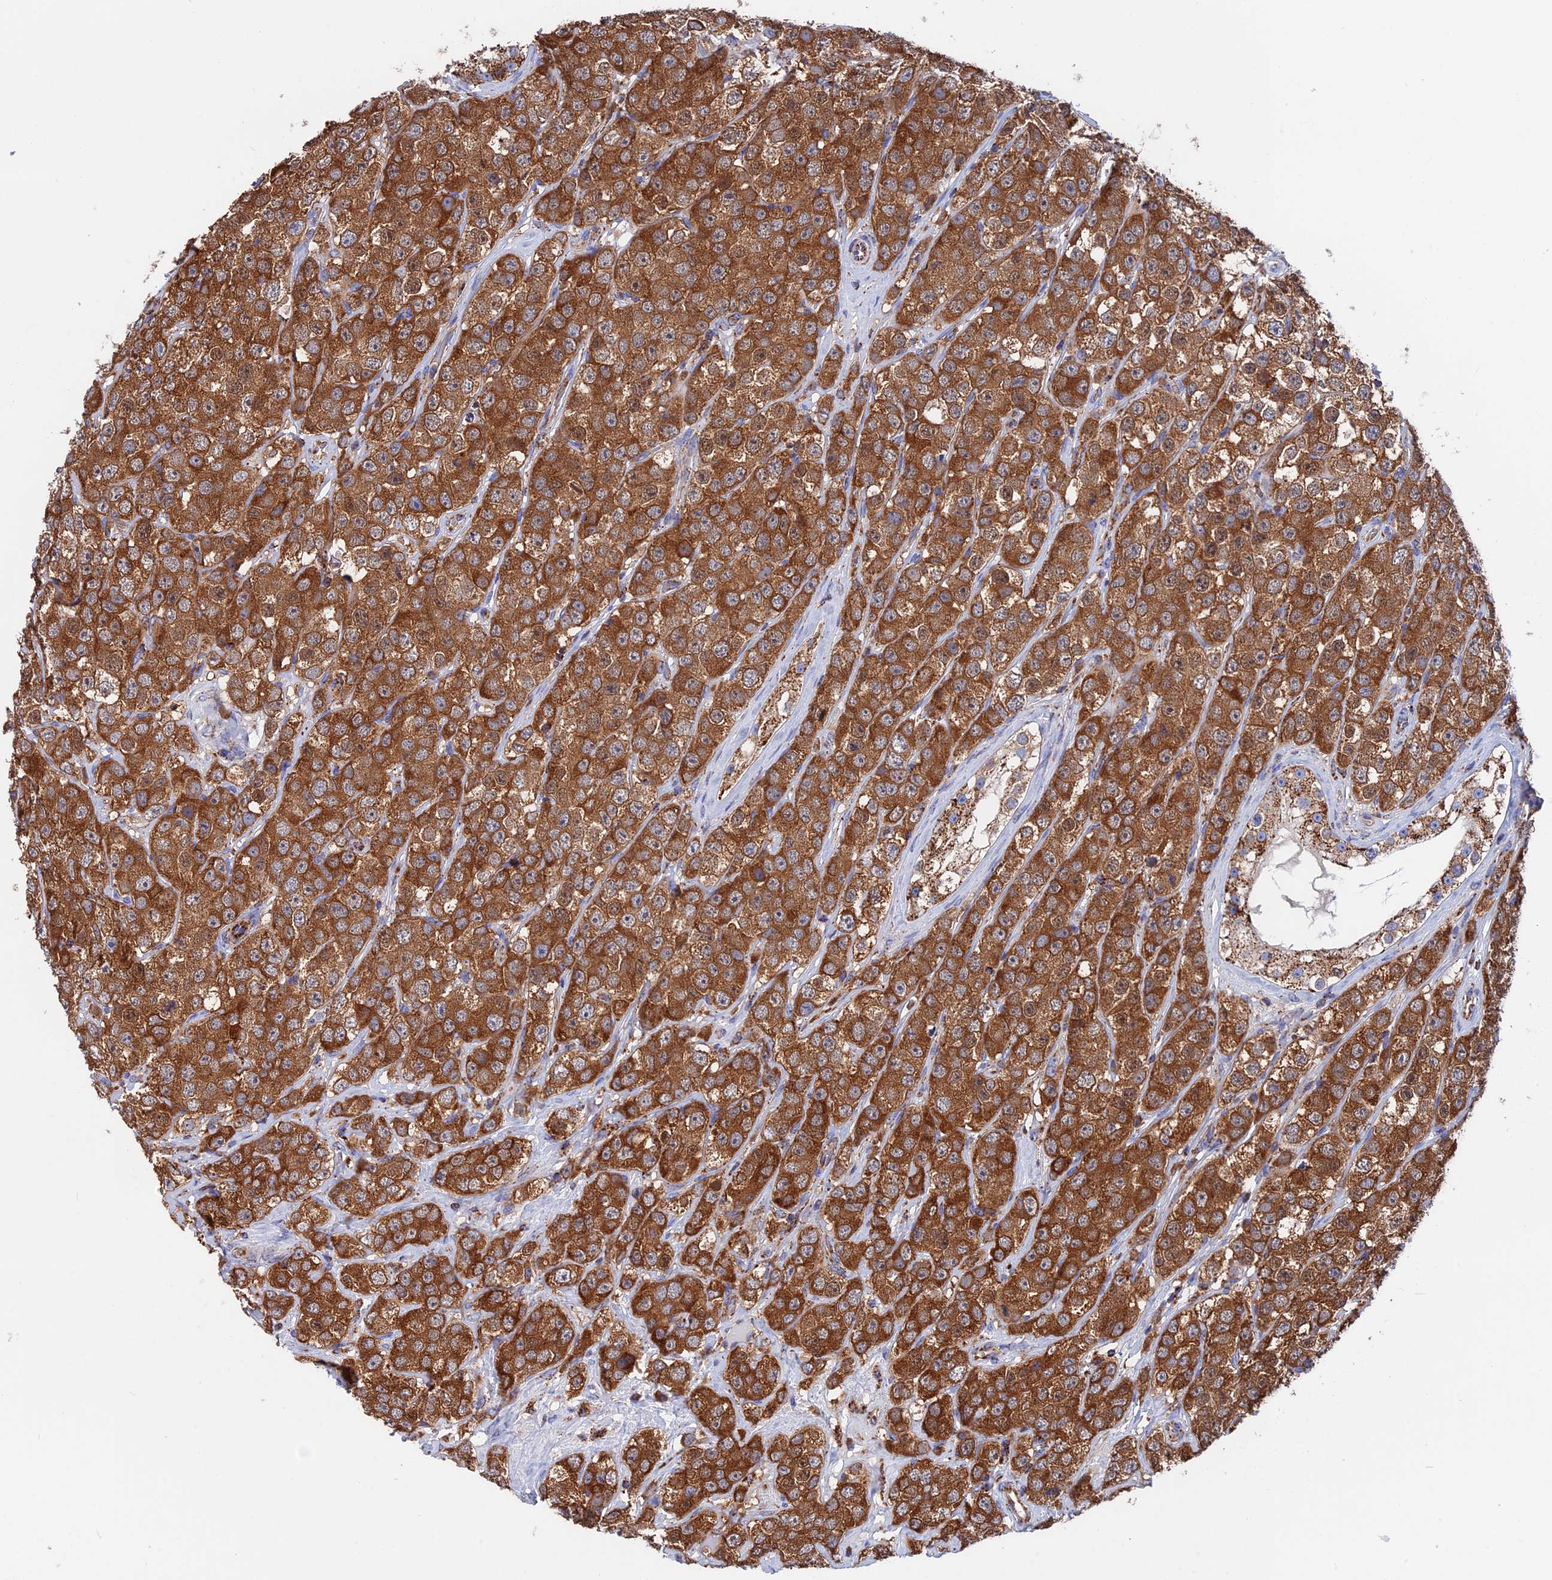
{"staining": {"intensity": "strong", "quantity": ">75%", "location": "cytoplasmic/membranous"}, "tissue": "testis cancer", "cell_type": "Tumor cells", "image_type": "cancer", "snomed": [{"axis": "morphology", "description": "Seminoma, NOS"}, {"axis": "topography", "description": "Testis"}], "caption": "Protein staining displays strong cytoplasmic/membranous staining in approximately >75% of tumor cells in testis seminoma.", "gene": "WDR83", "patient": {"sex": "male", "age": 28}}